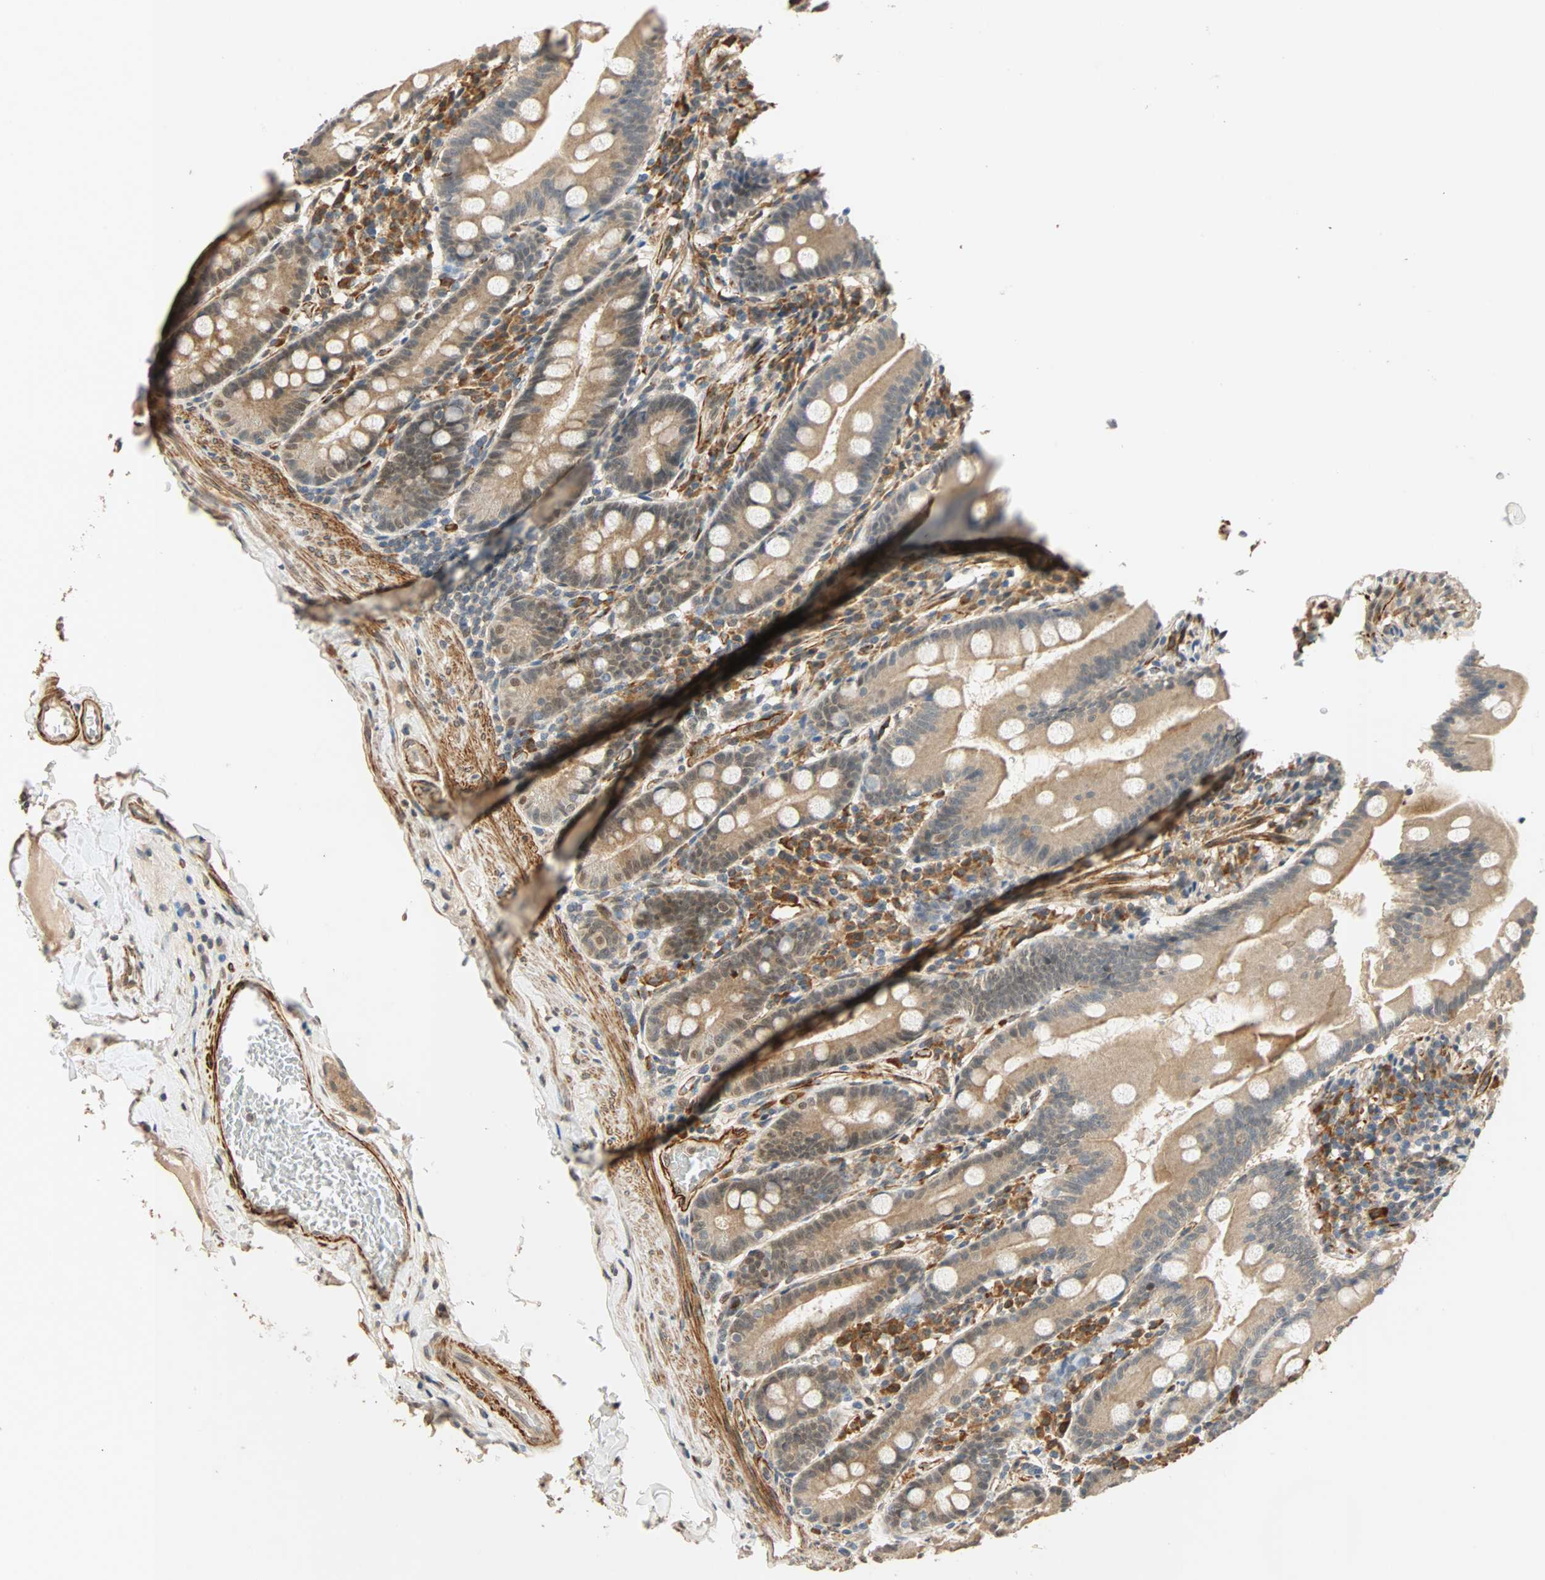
{"staining": {"intensity": "moderate", "quantity": "25%-75%", "location": "cytoplasmic/membranous"}, "tissue": "duodenum", "cell_type": "Glandular cells", "image_type": "normal", "snomed": [{"axis": "morphology", "description": "Normal tissue, NOS"}, {"axis": "topography", "description": "Duodenum"}], "caption": "A high-resolution photomicrograph shows IHC staining of benign duodenum, which shows moderate cytoplasmic/membranous expression in about 25%-75% of glandular cells.", "gene": "QSER1", "patient": {"sex": "male", "age": 50}}